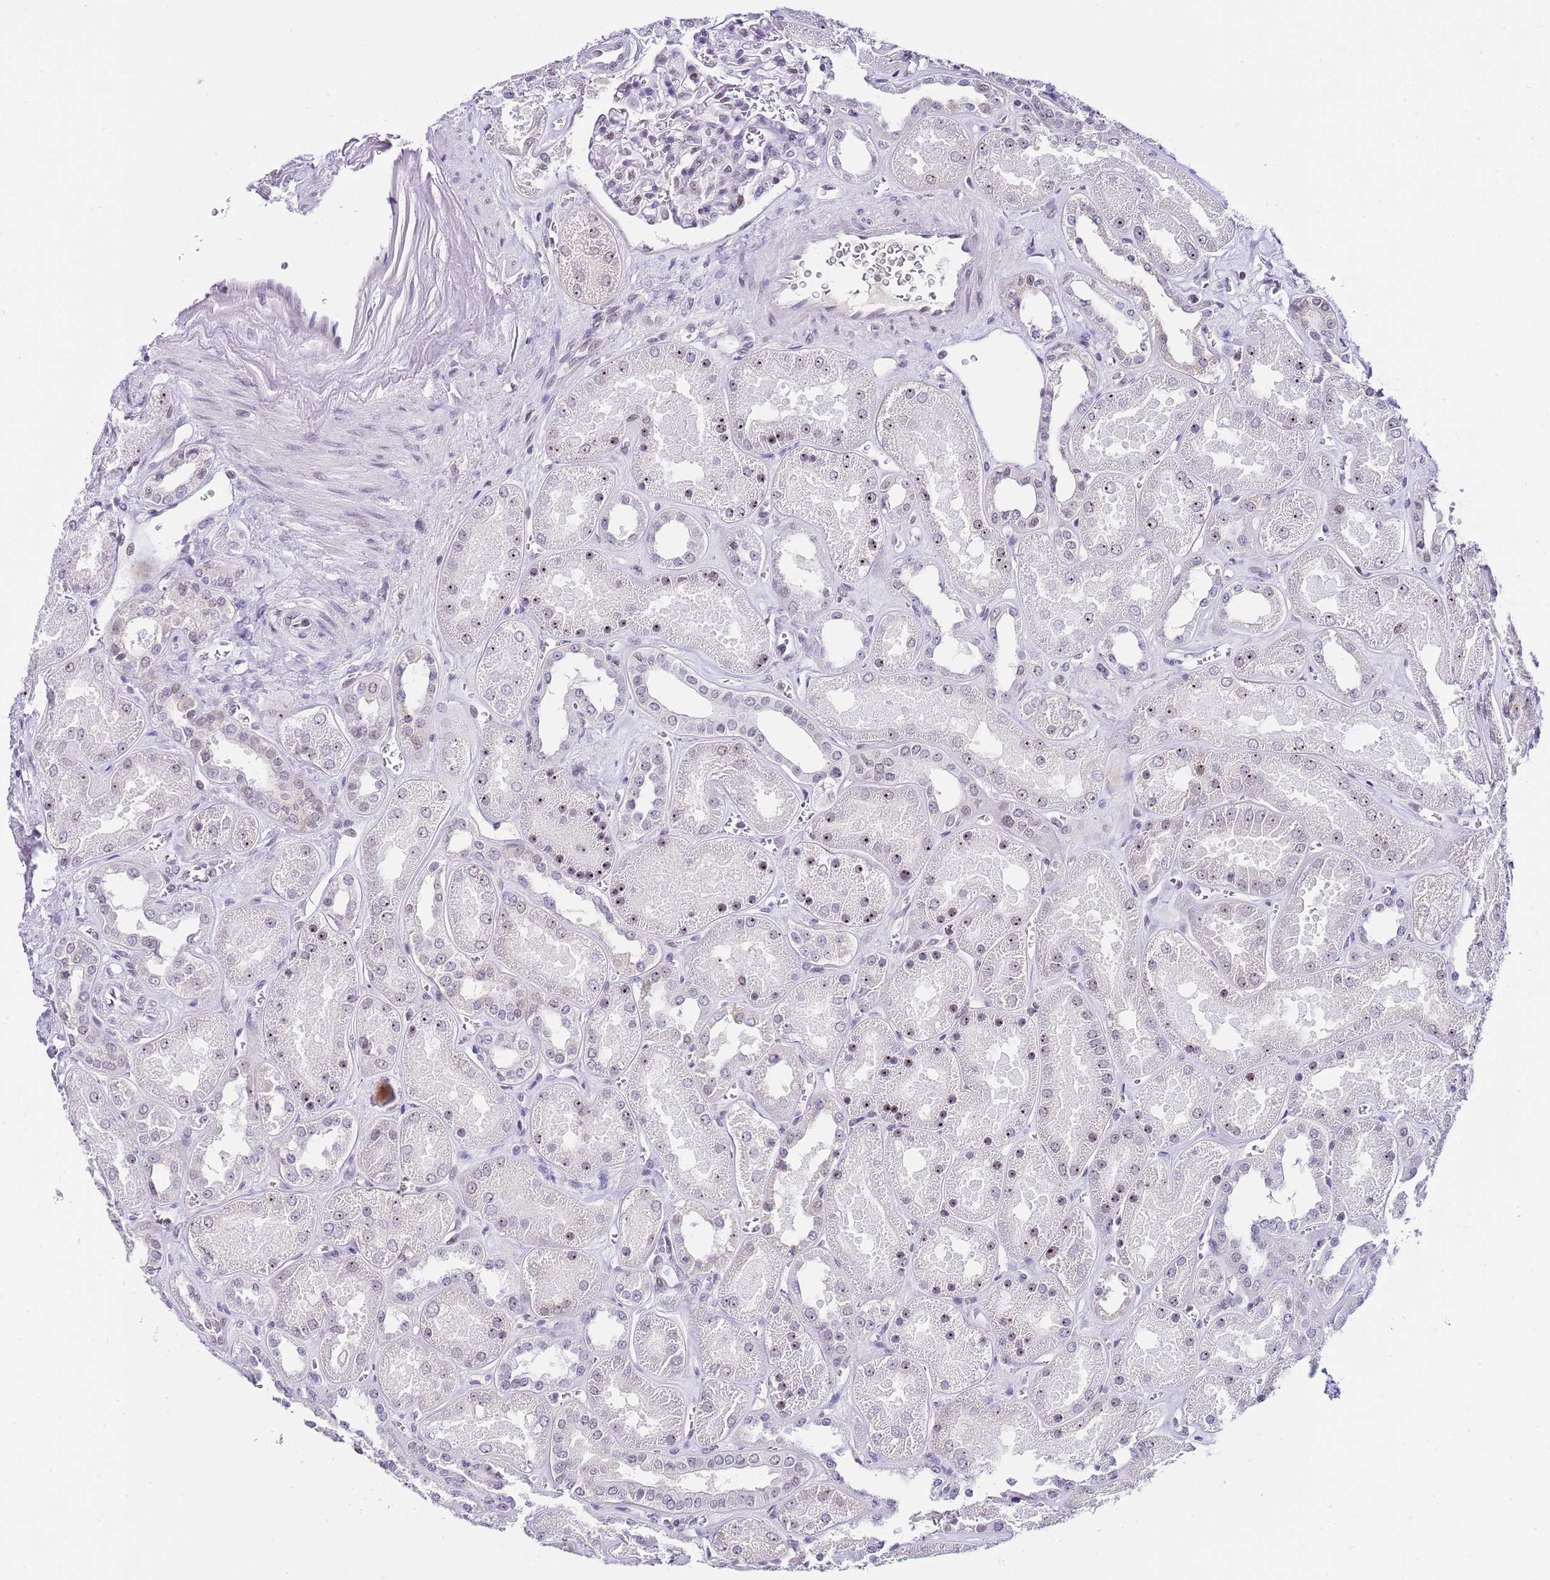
{"staining": {"intensity": "negative", "quantity": "none", "location": "none"}, "tissue": "kidney", "cell_type": "Cells in glomeruli", "image_type": "normal", "snomed": [{"axis": "morphology", "description": "Normal tissue, NOS"}, {"axis": "morphology", "description": "Adenocarcinoma, NOS"}, {"axis": "topography", "description": "Kidney"}], "caption": "Immunohistochemistry histopathology image of unremarkable kidney: kidney stained with DAB (3,3'-diaminobenzidine) shows no significant protein expression in cells in glomeruli.", "gene": "NOP56", "patient": {"sex": "female", "age": 68}}